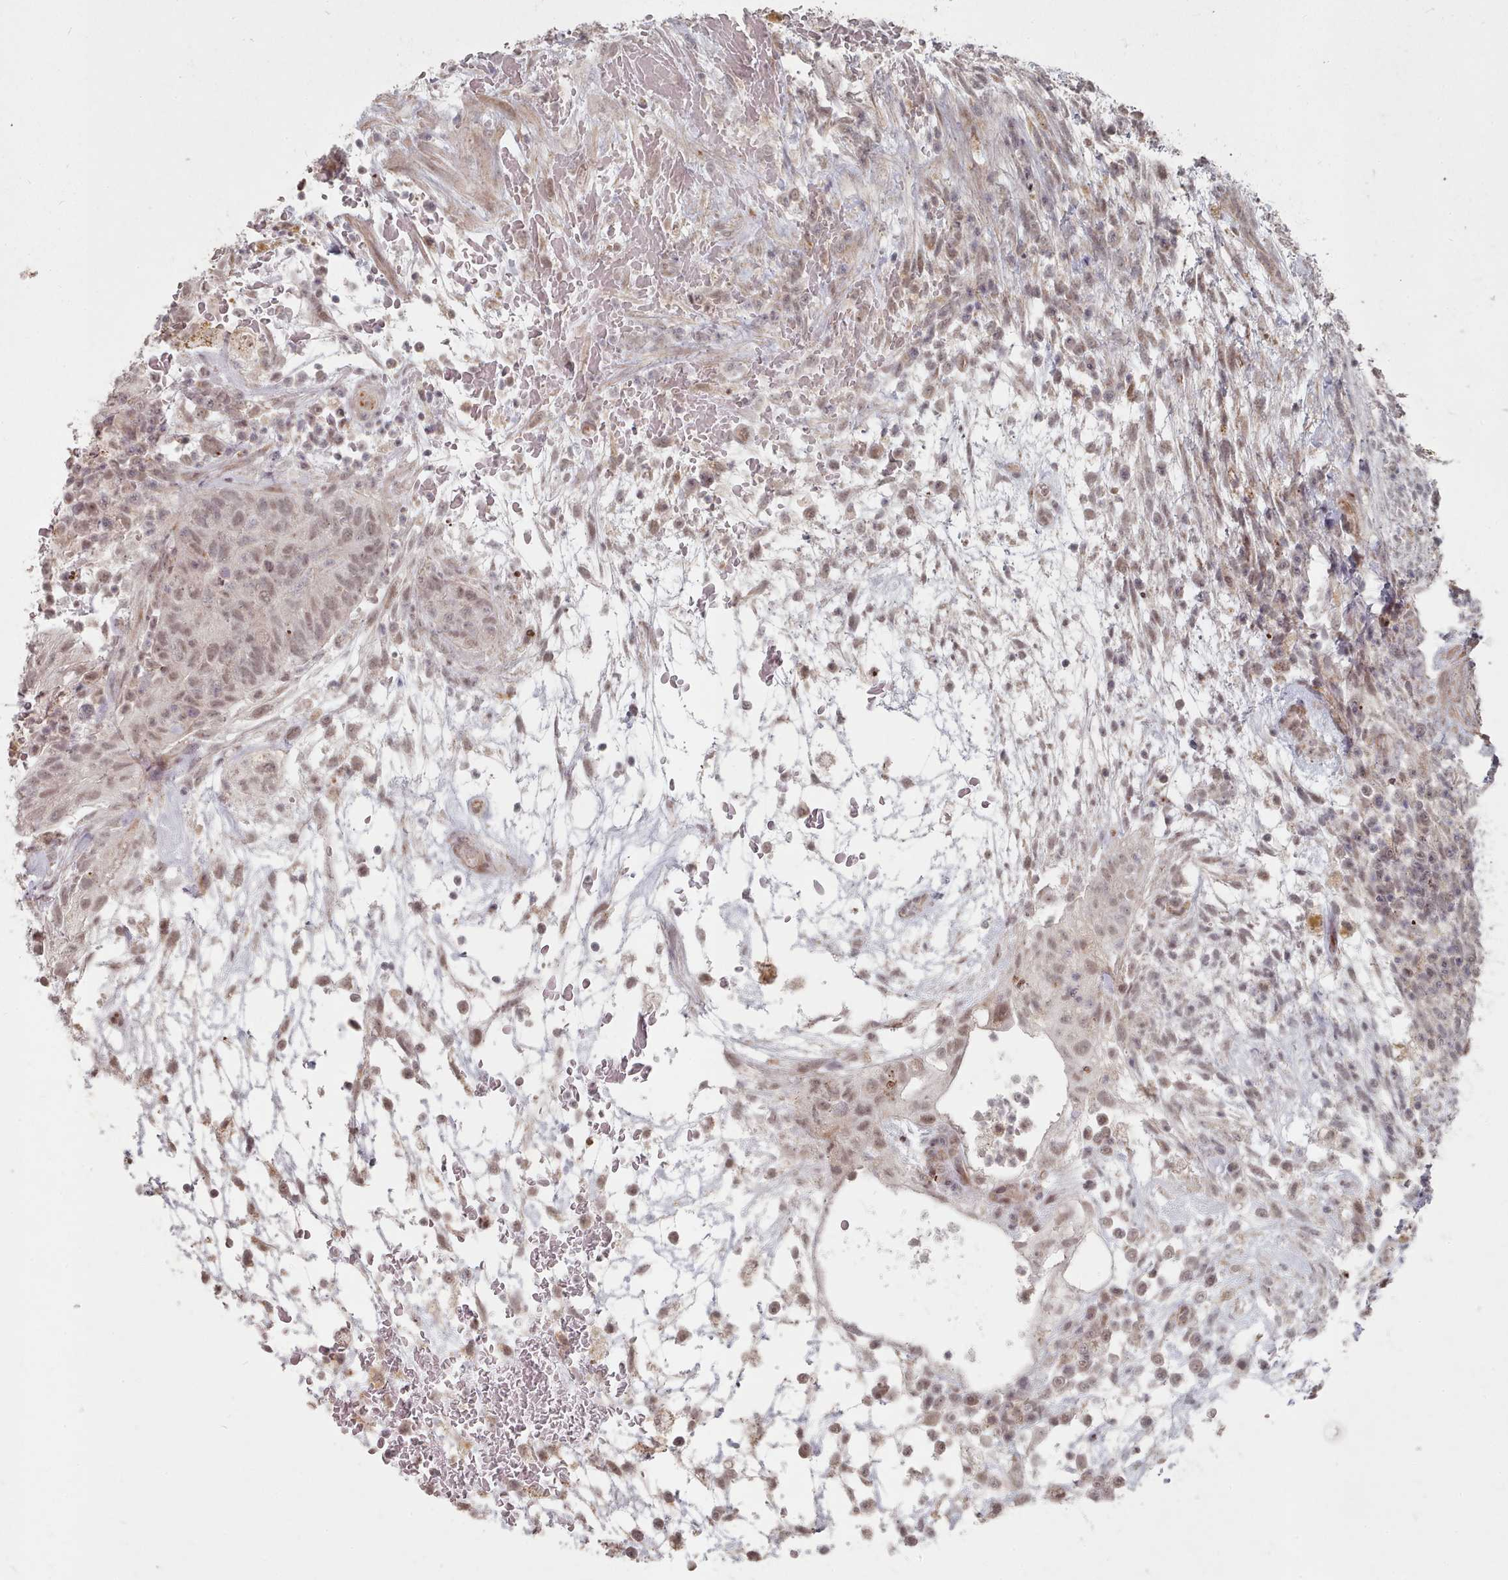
{"staining": {"intensity": "moderate", "quantity": ">75%", "location": "nuclear"}, "tissue": "testis cancer", "cell_type": "Tumor cells", "image_type": "cancer", "snomed": [{"axis": "morphology", "description": "Normal tissue, NOS"}, {"axis": "morphology", "description": "Carcinoma, Embryonal, NOS"}, {"axis": "topography", "description": "Testis"}], "caption": "Testis cancer stained with a protein marker displays moderate staining in tumor cells.", "gene": "CPSF4", "patient": {"sex": "male", "age": 32}}